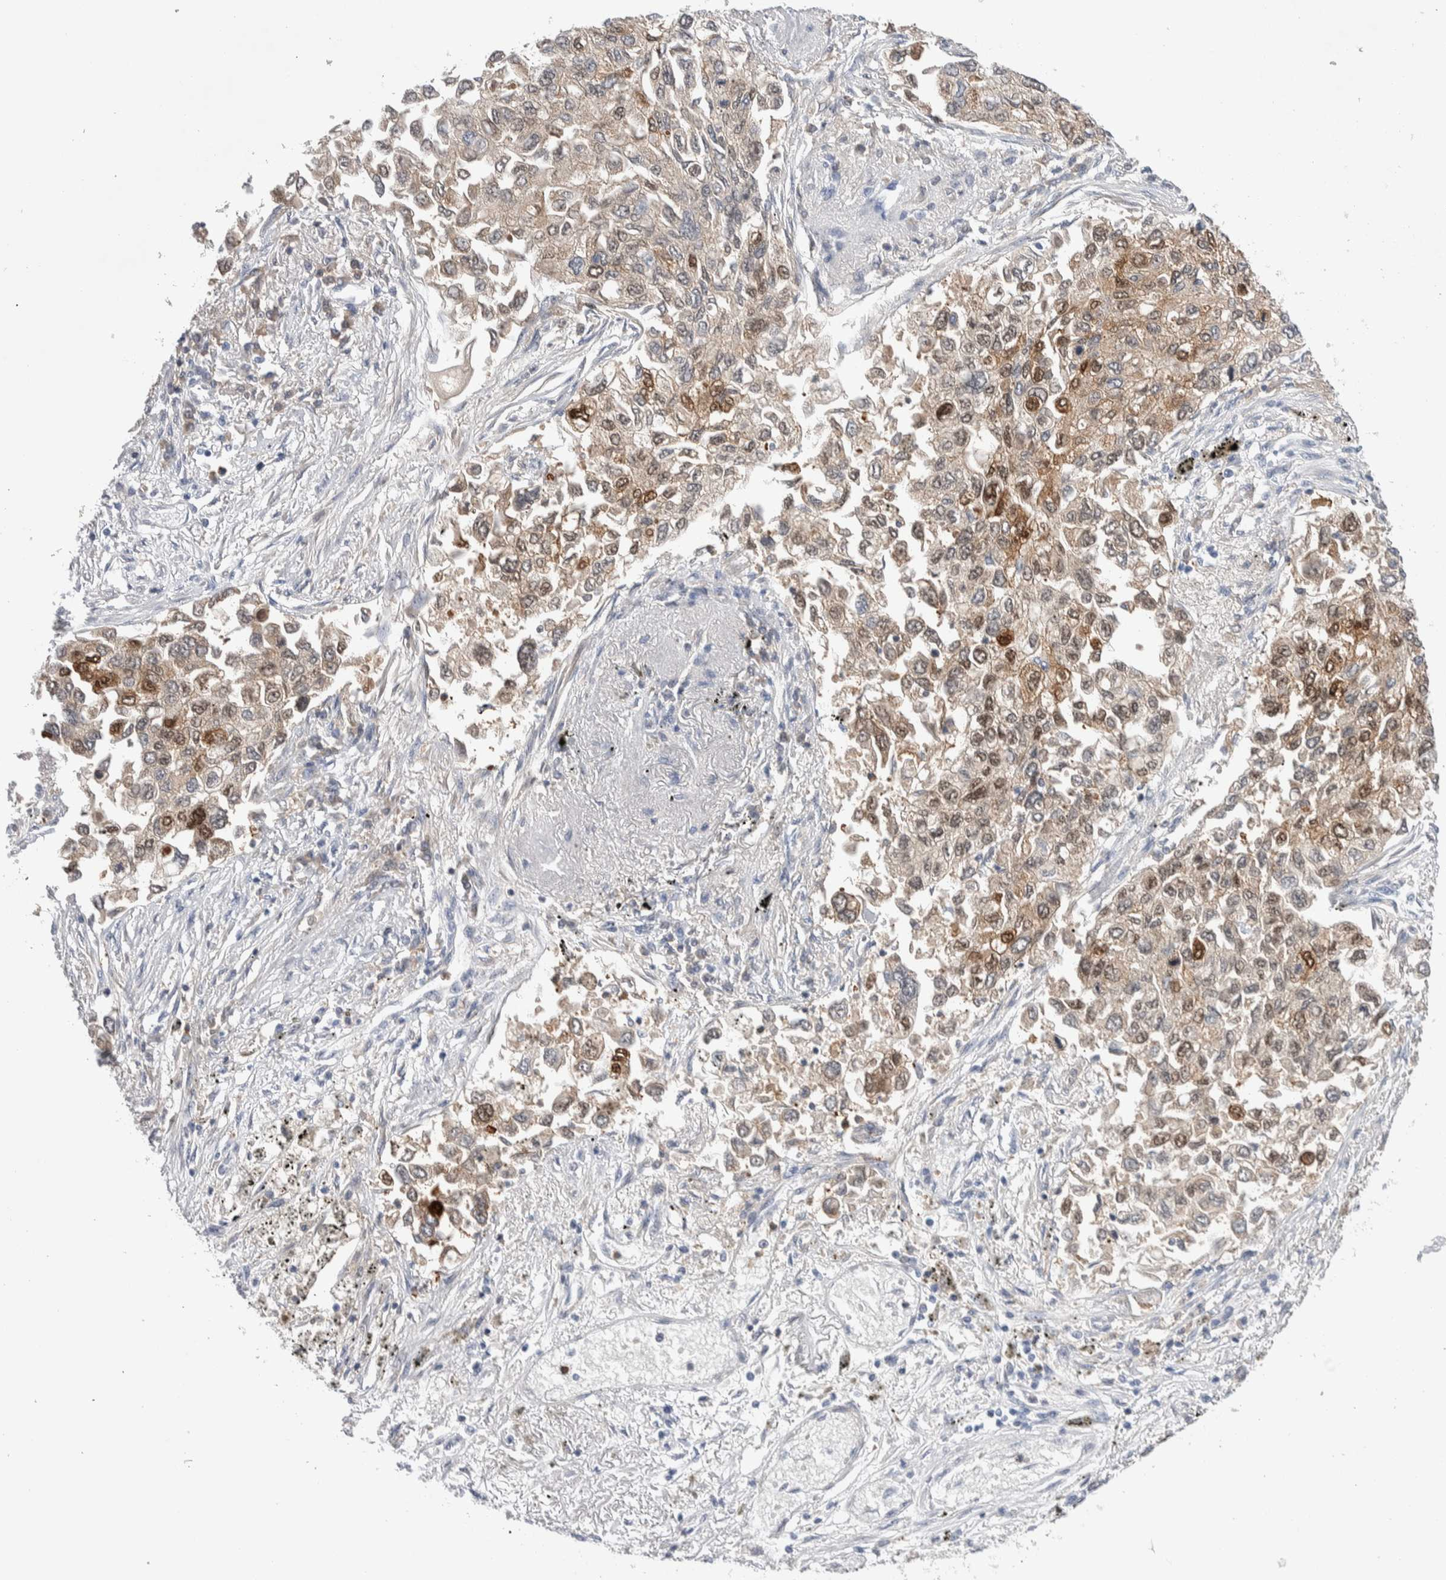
{"staining": {"intensity": "moderate", "quantity": ">75%", "location": "cytoplasmic/membranous,nuclear"}, "tissue": "lung cancer", "cell_type": "Tumor cells", "image_type": "cancer", "snomed": [{"axis": "morphology", "description": "Inflammation, NOS"}, {"axis": "morphology", "description": "Adenocarcinoma, NOS"}, {"axis": "topography", "description": "Lung"}], "caption": "IHC histopathology image of lung cancer stained for a protein (brown), which demonstrates medium levels of moderate cytoplasmic/membranous and nuclear staining in about >75% of tumor cells.", "gene": "LURAP1L", "patient": {"sex": "male", "age": 63}}